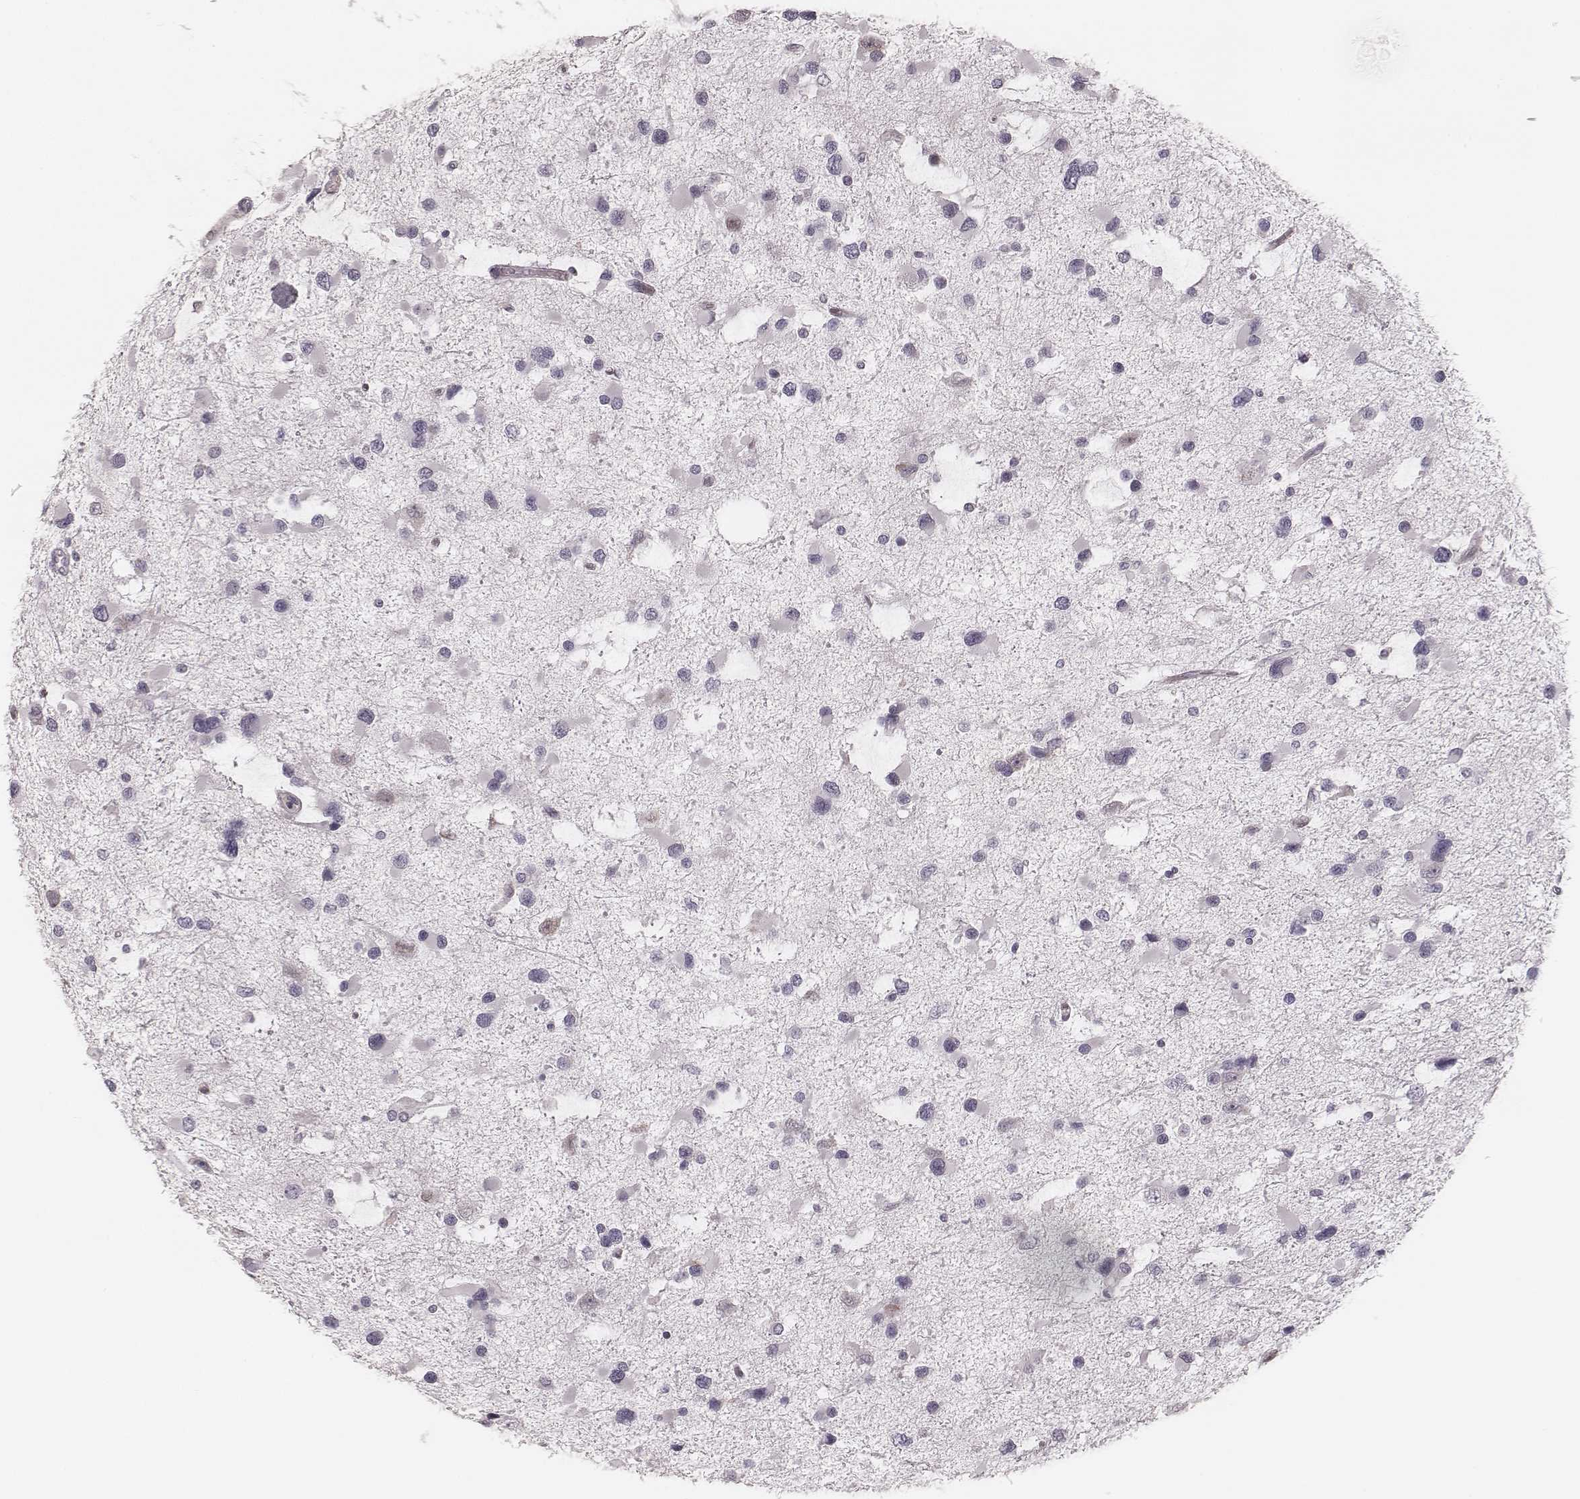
{"staining": {"intensity": "negative", "quantity": "none", "location": "none"}, "tissue": "glioma", "cell_type": "Tumor cells", "image_type": "cancer", "snomed": [{"axis": "morphology", "description": "Glioma, malignant, Low grade"}, {"axis": "topography", "description": "Brain"}], "caption": "Immunohistochemistry histopathology image of neoplastic tissue: malignant low-grade glioma stained with DAB (3,3'-diaminobenzidine) displays no significant protein expression in tumor cells. The staining was performed using DAB to visualize the protein expression in brown, while the nuclei were stained in blue with hematoxylin (Magnification: 20x).", "gene": "S100Z", "patient": {"sex": "female", "age": 32}}